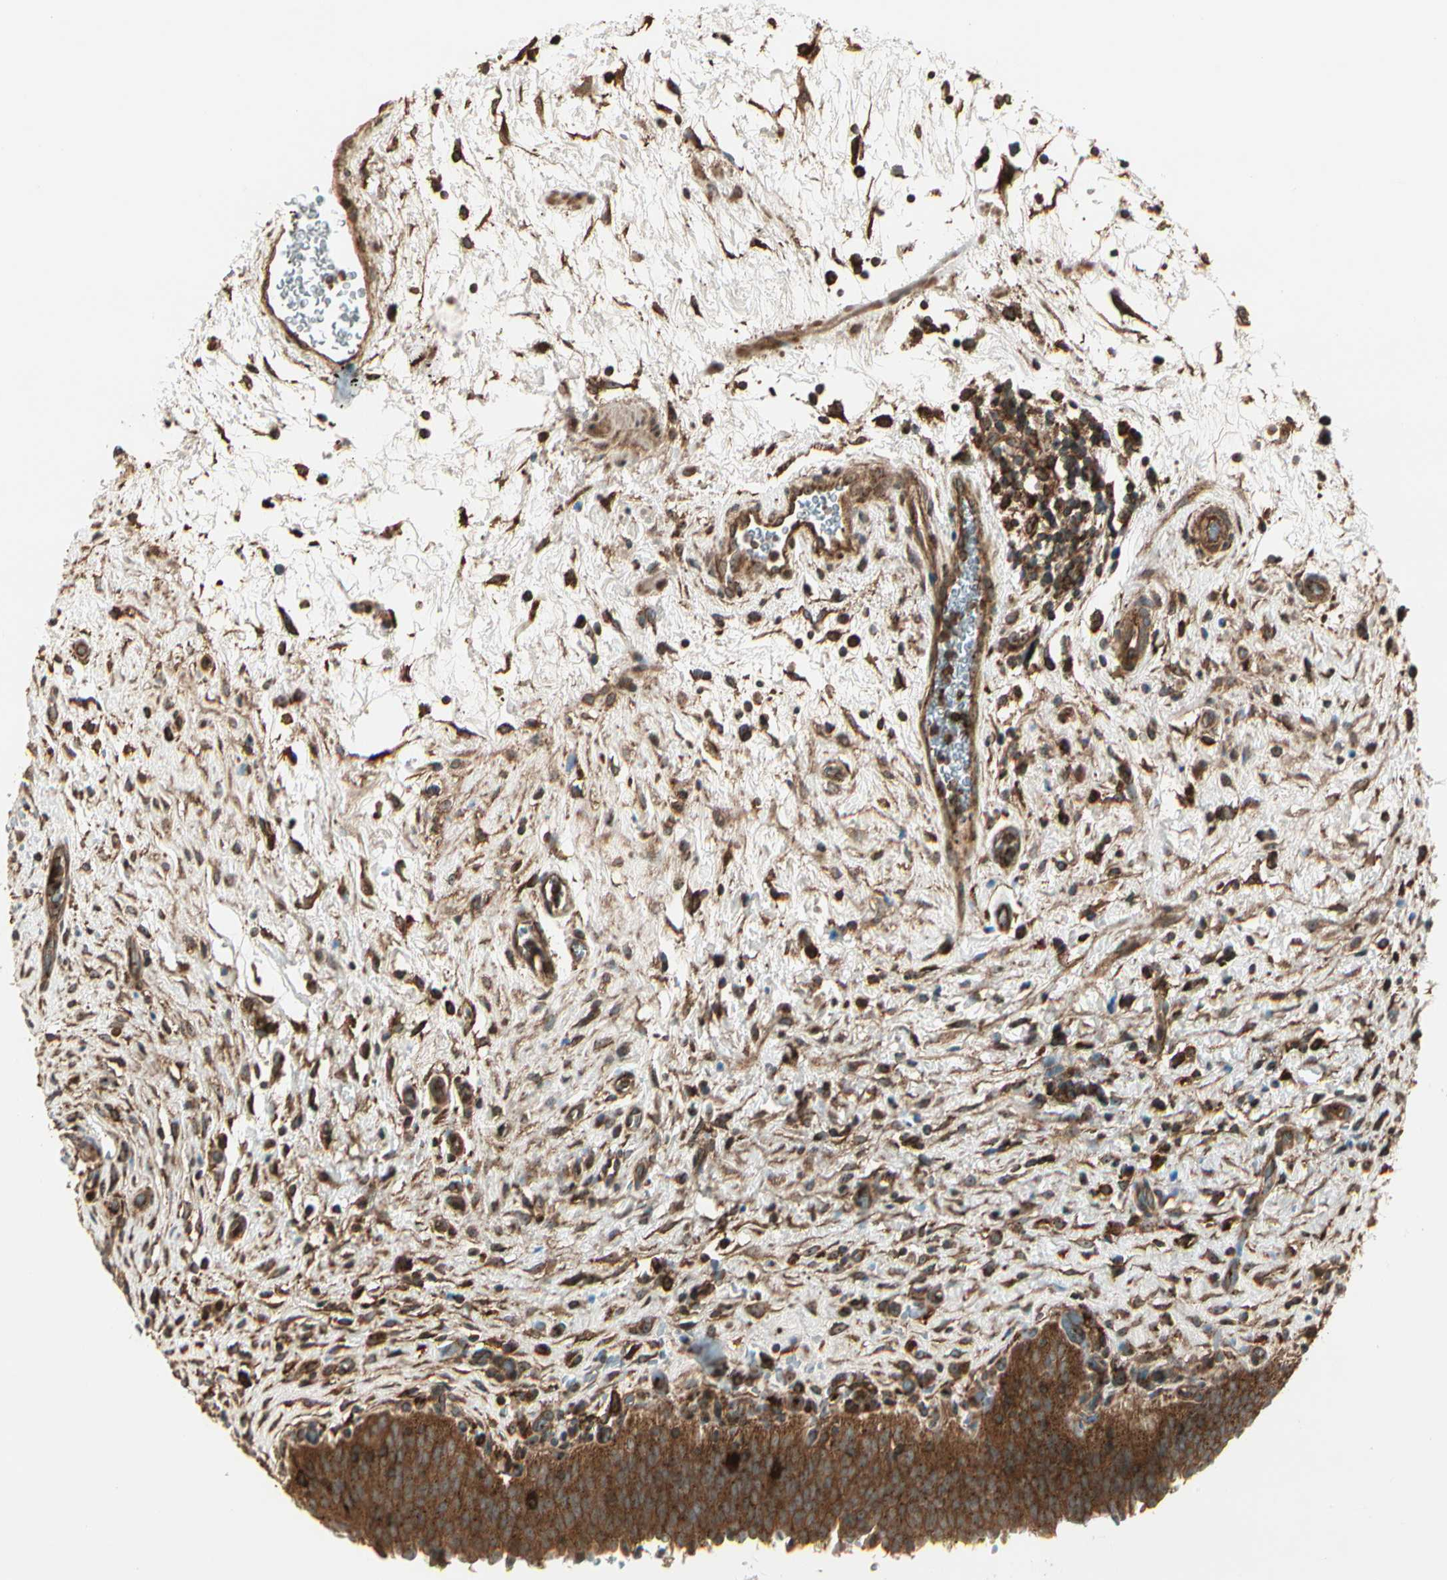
{"staining": {"intensity": "strong", "quantity": ">75%", "location": "cytoplasmic/membranous"}, "tissue": "urinary bladder", "cell_type": "Urothelial cells", "image_type": "normal", "snomed": [{"axis": "morphology", "description": "Normal tissue, NOS"}, {"axis": "topography", "description": "Urinary bladder"}], "caption": "Approximately >75% of urothelial cells in unremarkable urinary bladder show strong cytoplasmic/membranous protein staining as visualized by brown immunohistochemical staining.", "gene": "FKBP15", "patient": {"sex": "male", "age": 51}}